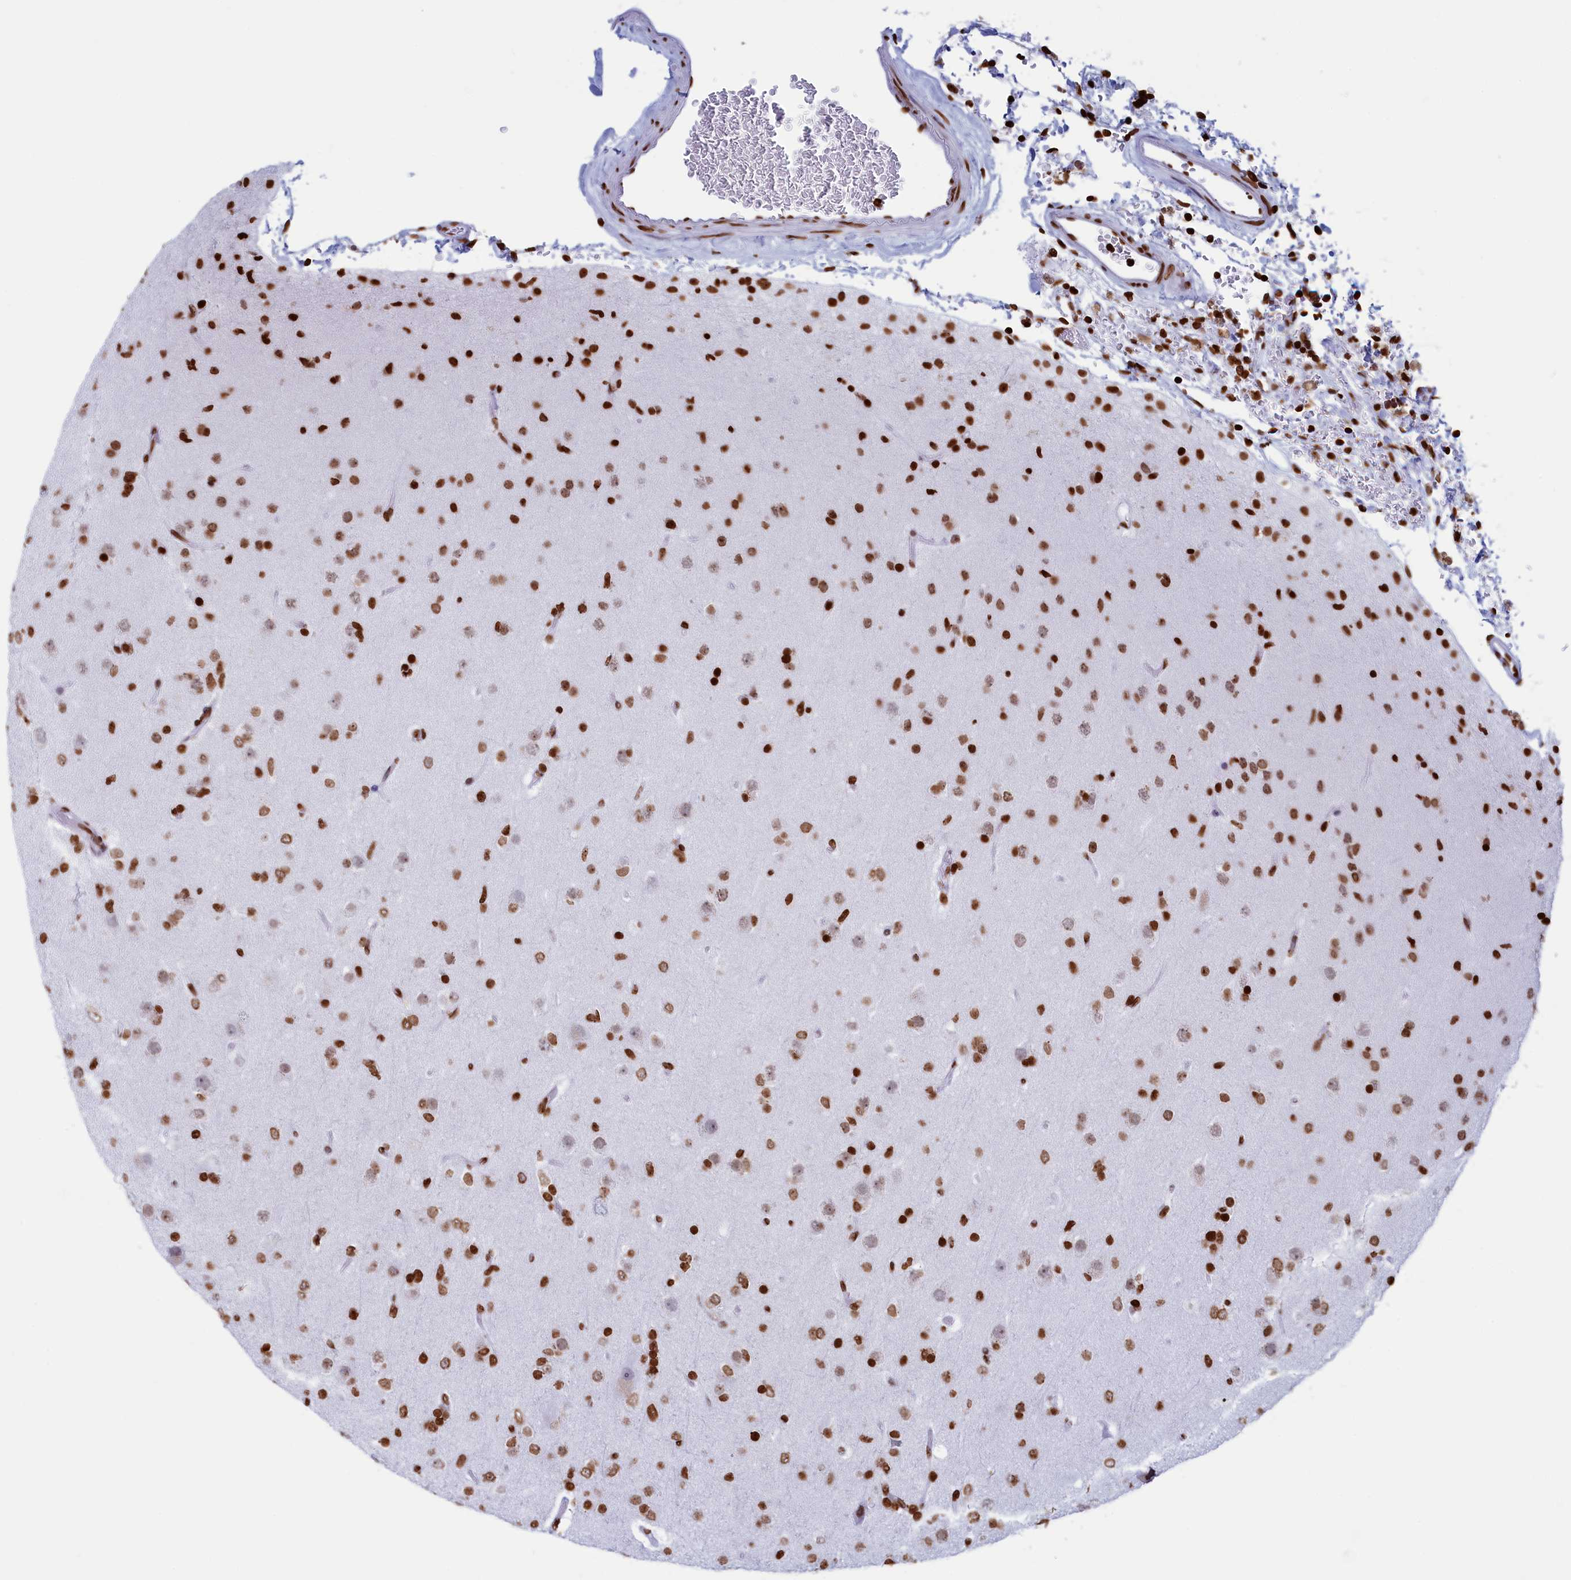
{"staining": {"intensity": "moderate", "quantity": ">75%", "location": "nuclear"}, "tissue": "glioma", "cell_type": "Tumor cells", "image_type": "cancer", "snomed": [{"axis": "morphology", "description": "Glioma, malignant, Low grade"}, {"axis": "topography", "description": "Brain"}], "caption": "Tumor cells display medium levels of moderate nuclear expression in approximately >75% of cells in glioma.", "gene": "APOBEC3A", "patient": {"sex": "male", "age": 65}}